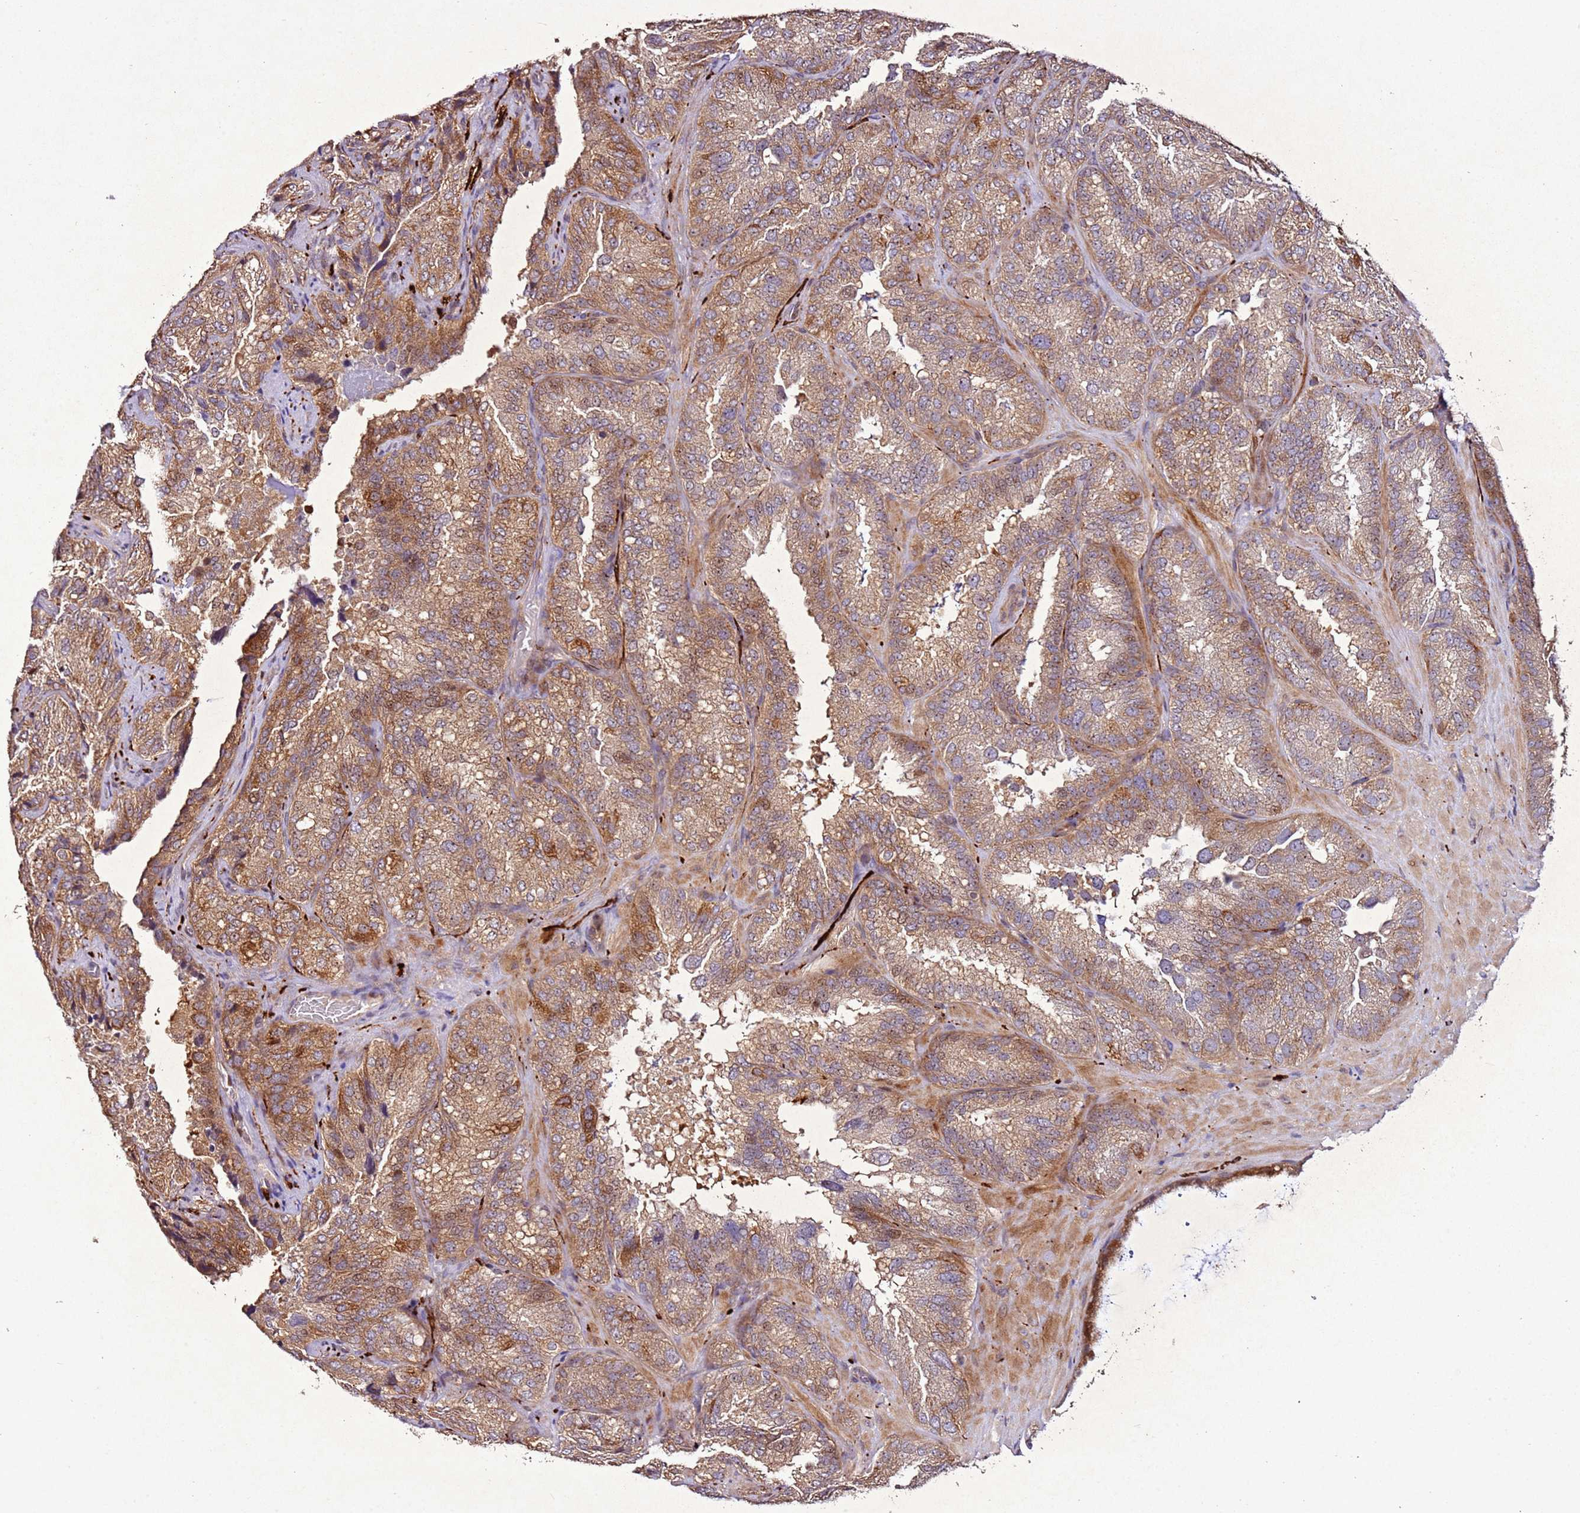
{"staining": {"intensity": "moderate", "quantity": ">75%", "location": "cytoplasmic/membranous"}, "tissue": "seminal vesicle", "cell_type": "Glandular cells", "image_type": "normal", "snomed": [{"axis": "morphology", "description": "Normal tissue, NOS"}, {"axis": "topography", "description": "Seminal veicle"}], "caption": "An immunohistochemistry photomicrograph of unremarkable tissue is shown. Protein staining in brown labels moderate cytoplasmic/membranous positivity in seminal vesicle within glandular cells. (DAB (3,3'-diaminobenzidine) IHC, brown staining for protein, blue staining for nuclei).", "gene": "PTMA", "patient": {"sex": "male", "age": 58}}